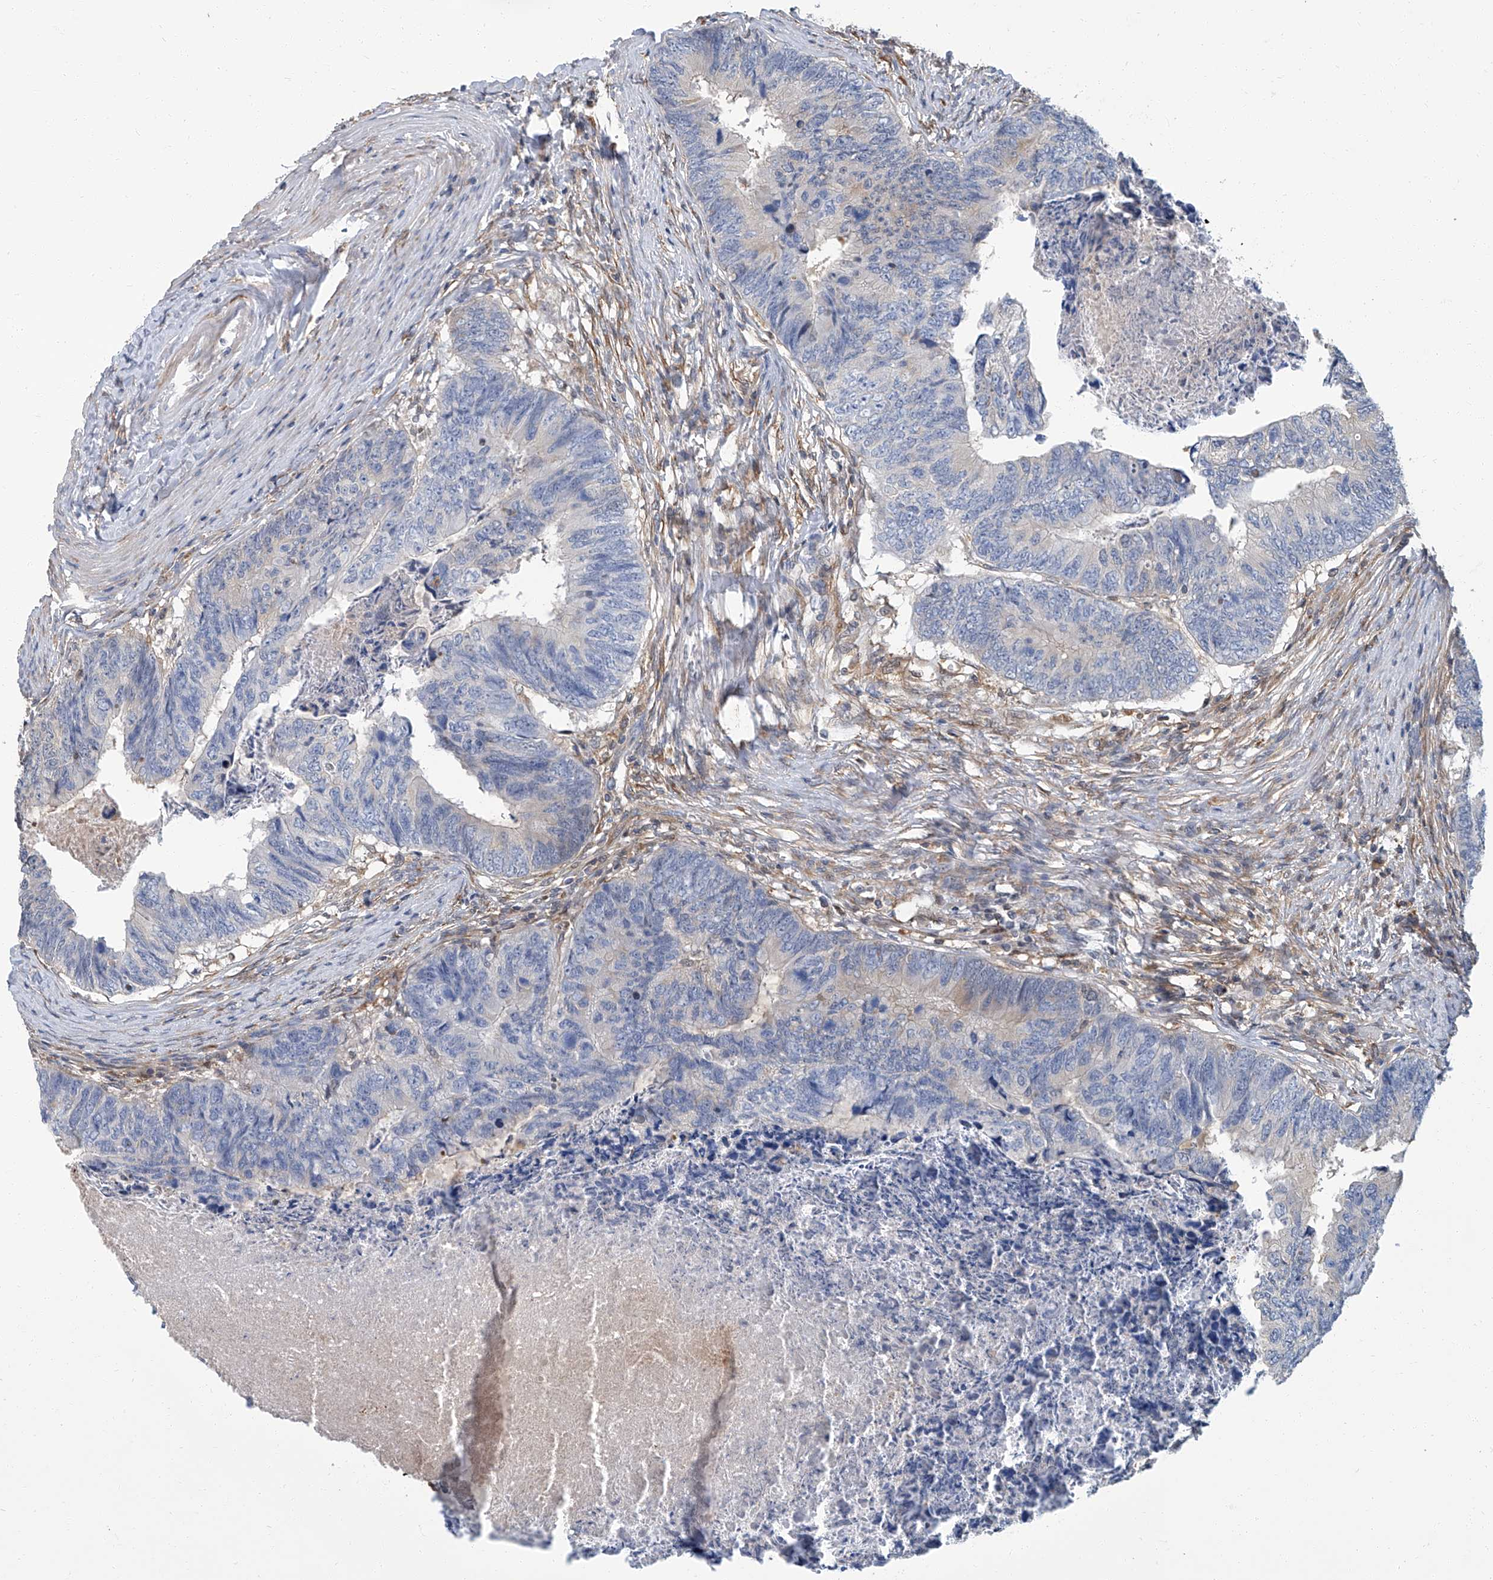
{"staining": {"intensity": "negative", "quantity": "none", "location": "none"}, "tissue": "colorectal cancer", "cell_type": "Tumor cells", "image_type": "cancer", "snomed": [{"axis": "morphology", "description": "Adenocarcinoma, NOS"}, {"axis": "topography", "description": "Colon"}], "caption": "This is a image of IHC staining of colorectal cancer (adenocarcinoma), which shows no expression in tumor cells.", "gene": "PSMB10", "patient": {"sex": "female", "age": 67}}